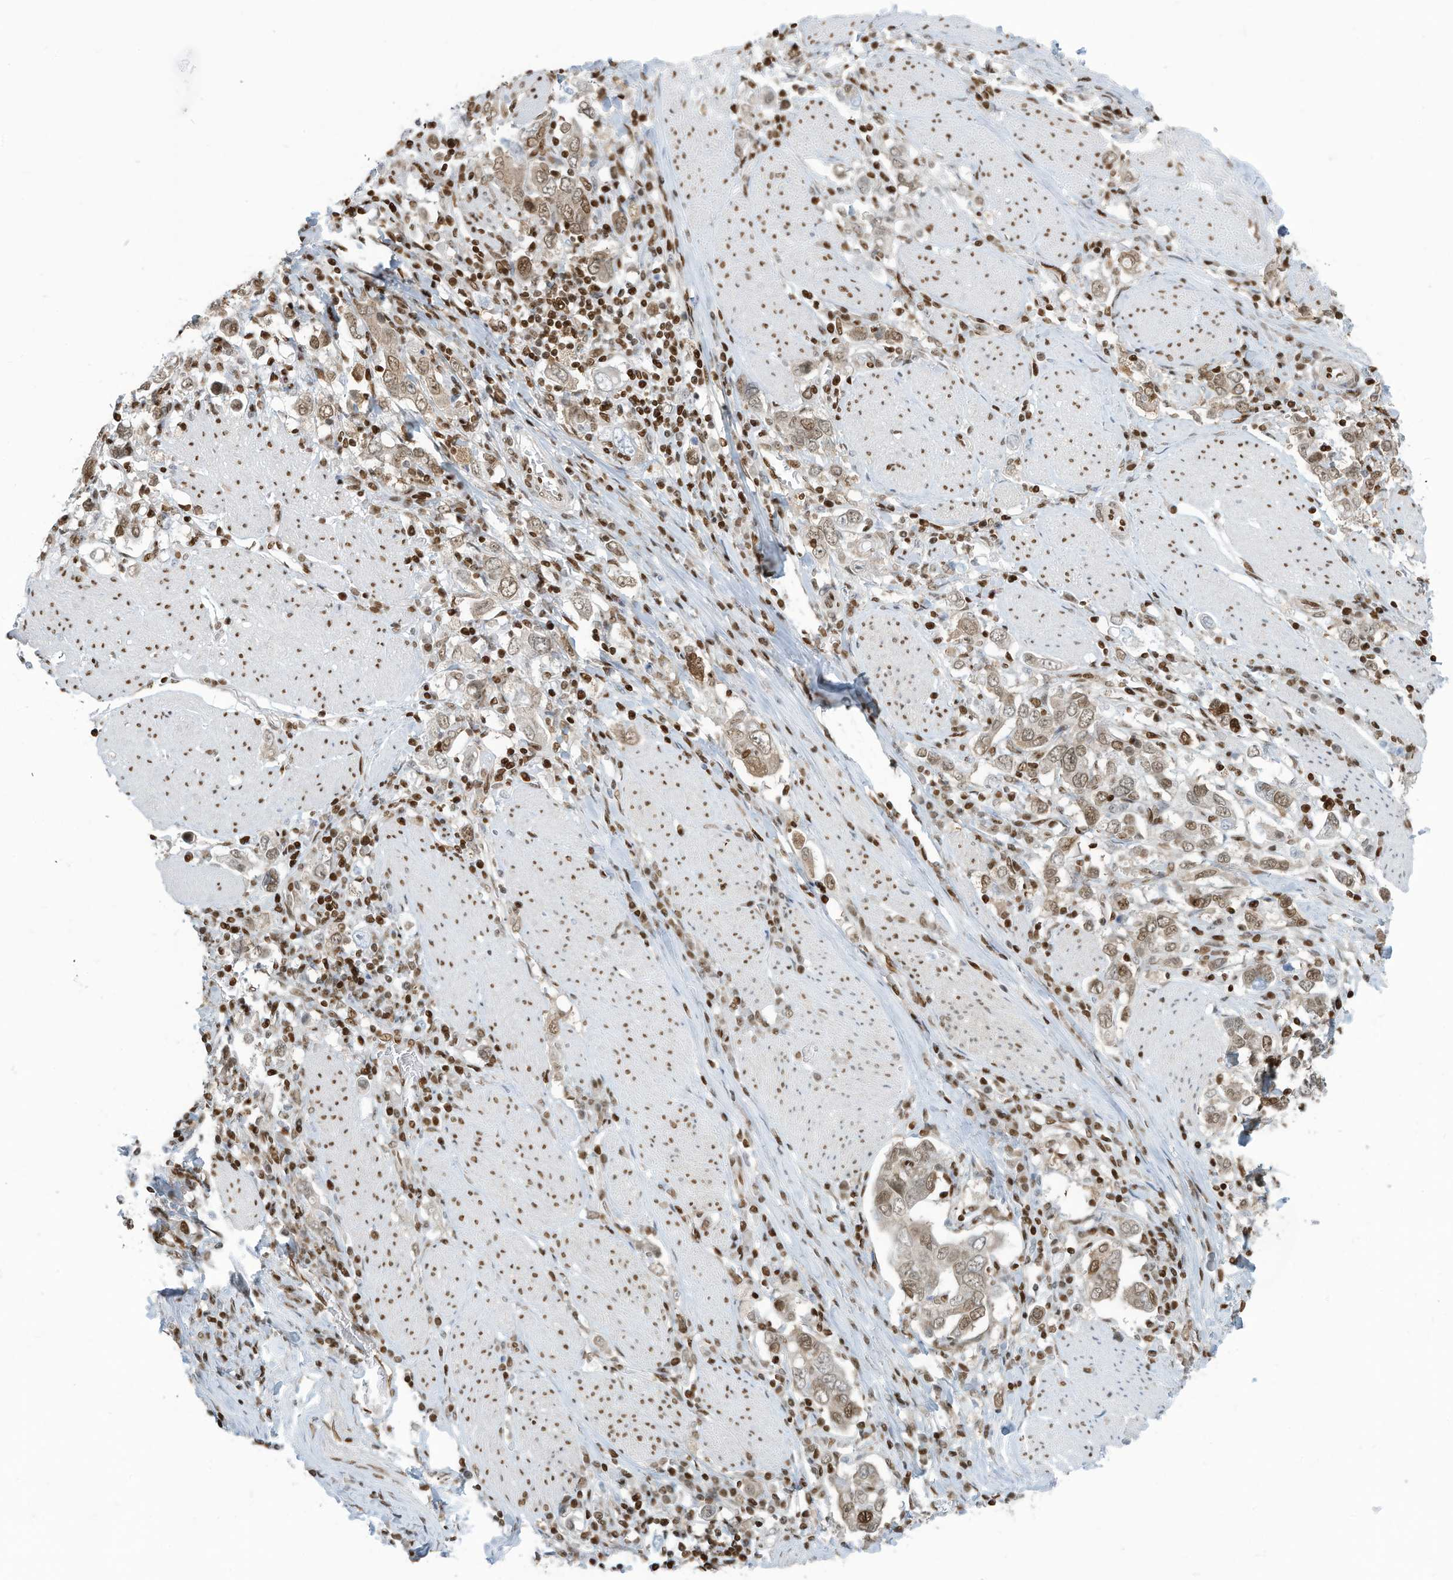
{"staining": {"intensity": "moderate", "quantity": "<25%", "location": "nuclear"}, "tissue": "stomach cancer", "cell_type": "Tumor cells", "image_type": "cancer", "snomed": [{"axis": "morphology", "description": "Adenocarcinoma, NOS"}, {"axis": "topography", "description": "Stomach, upper"}], "caption": "This is a photomicrograph of IHC staining of stomach cancer, which shows moderate staining in the nuclear of tumor cells.", "gene": "SARNP", "patient": {"sex": "male", "age": 62}}